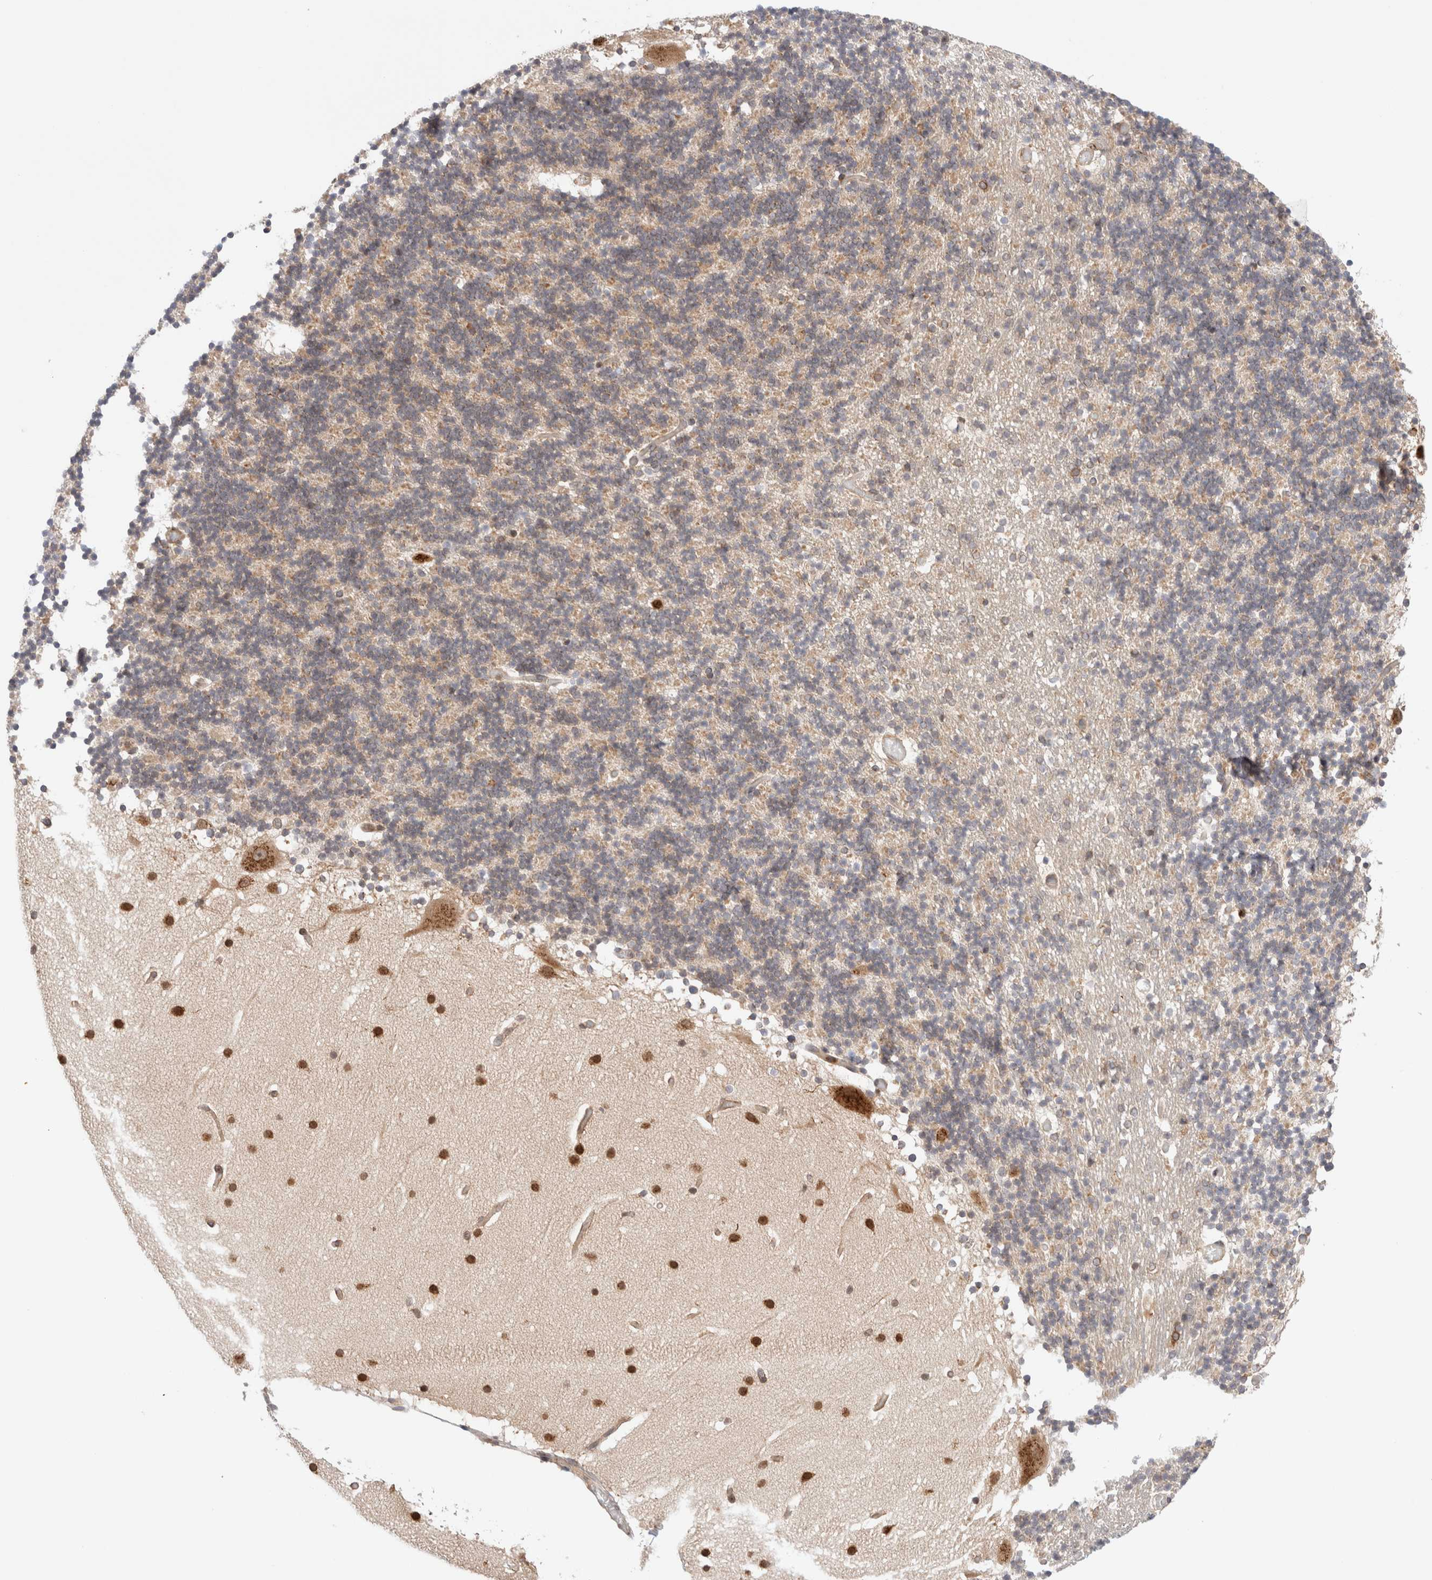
{"staining": {"intensity": "weak", "quantity": "25%-75%", "location": "cytoplasmic/membranous"}, "tissue": "cerebellum", "cell_type": "Cells in granular layer", "image_type": "normal", "snomed": [{"axis": "morphology", "description": "Normal tissue, NOS"}, {"axis": "topography", "description": "Cerebellum"}], "caption": "DAB immunohistochemical staining of benign human cerebellum shows weak cytoplasmic/membranous protein positivity in approximately 25%-75% of cells in granular layer.", "gene": "GCN1", "patient": {"sex": "male", "age": 57}}